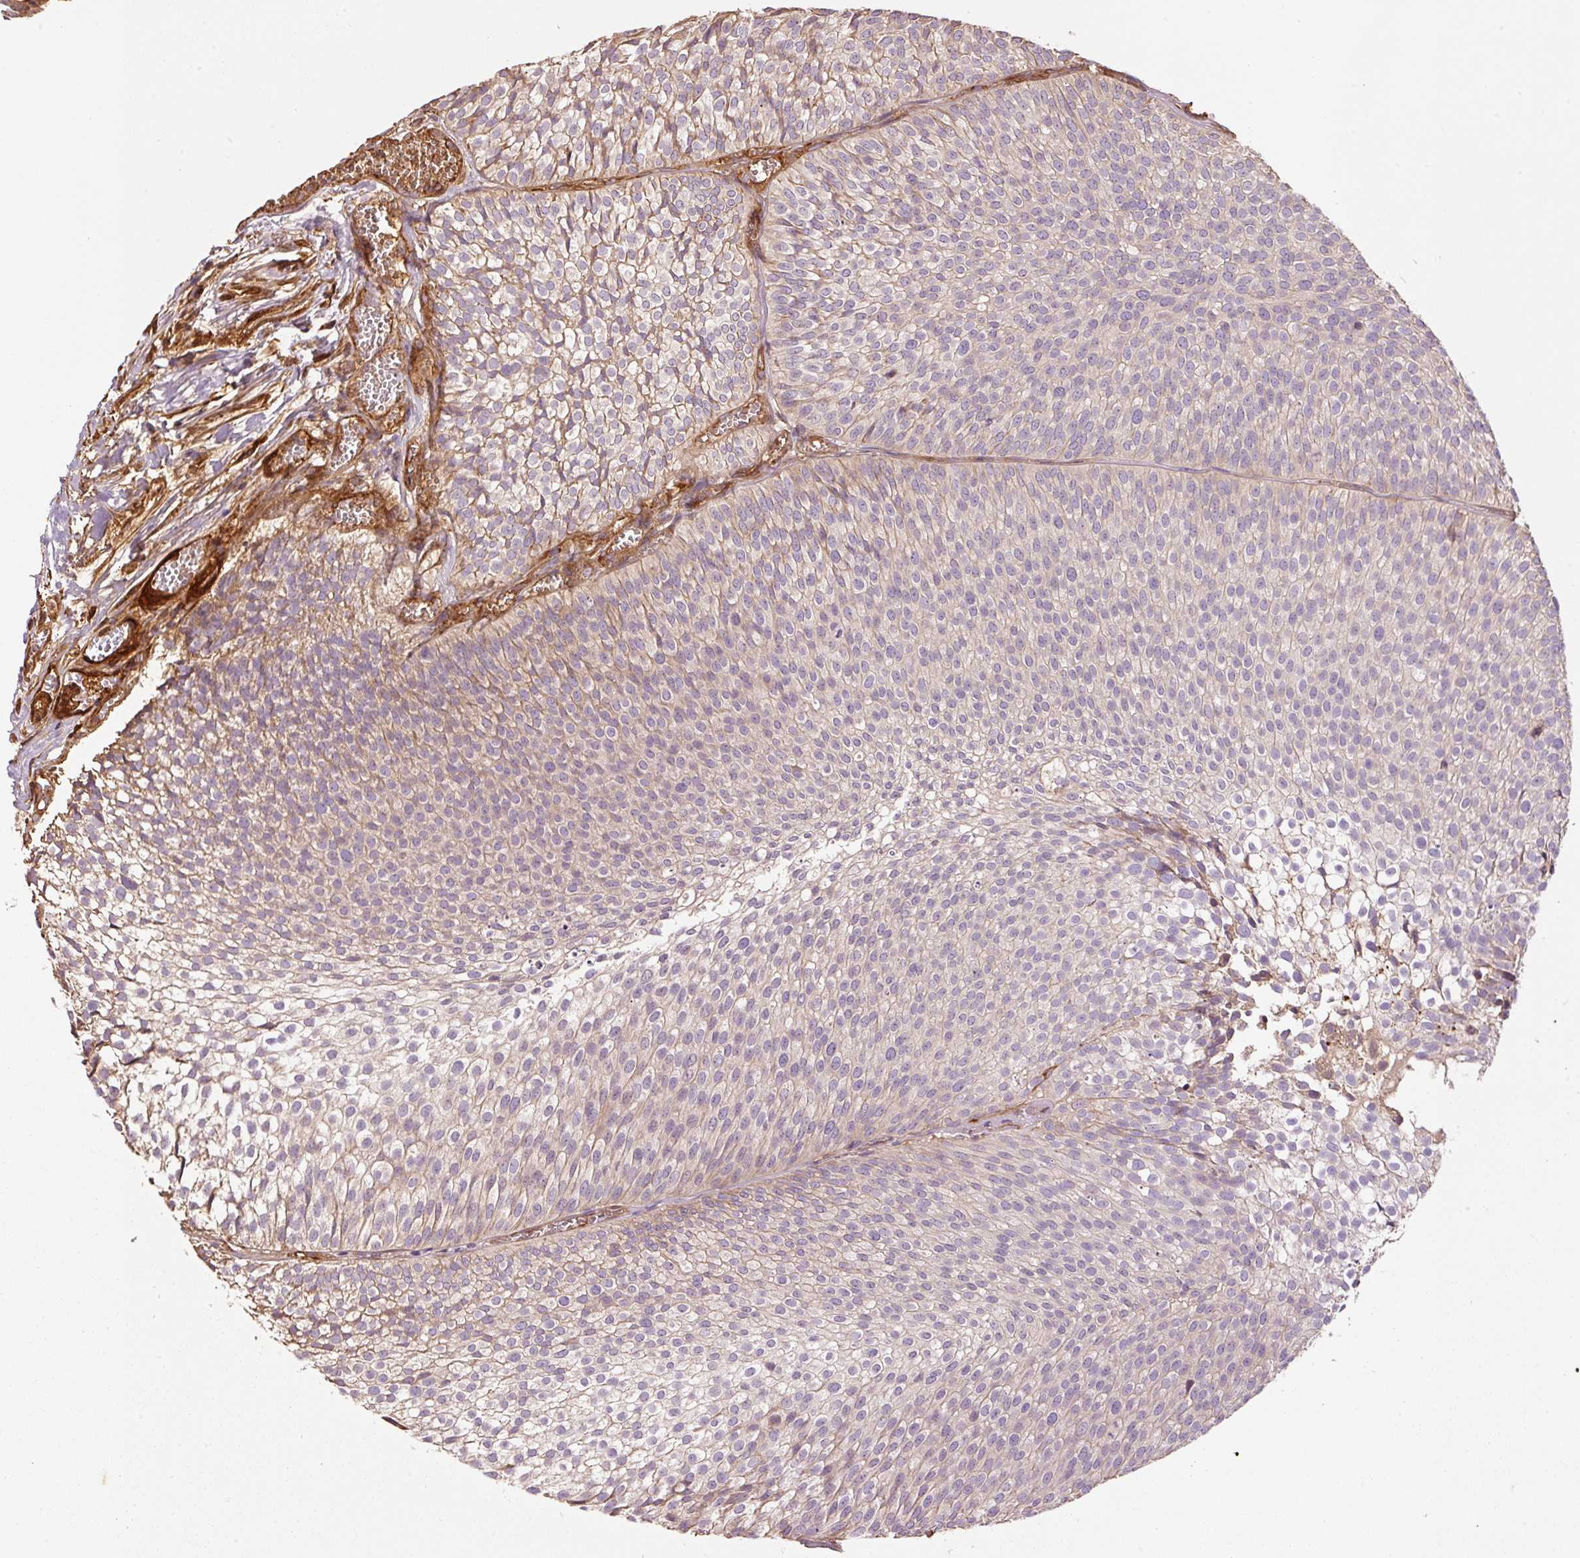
{"staining": {"intensity": "weak", "quantity": "<25%", "location": "cytoplasmic/membranous"}, "tissue": "urothelial cancer", "cell_type": "Tumor cells", "image_type": "cancer", "snomed": [{"axis": "morphology", "description": "Urothelial carcinoma, Low grade"}, {"axis": "topography", "description": "Urinary bladder"}], "caption": "A micrograph of urothelial cancer stained for a protein shows no brown staining in tumor cells.", "gene": "NID2", "patient": {"sex": "male", "age": 91}}